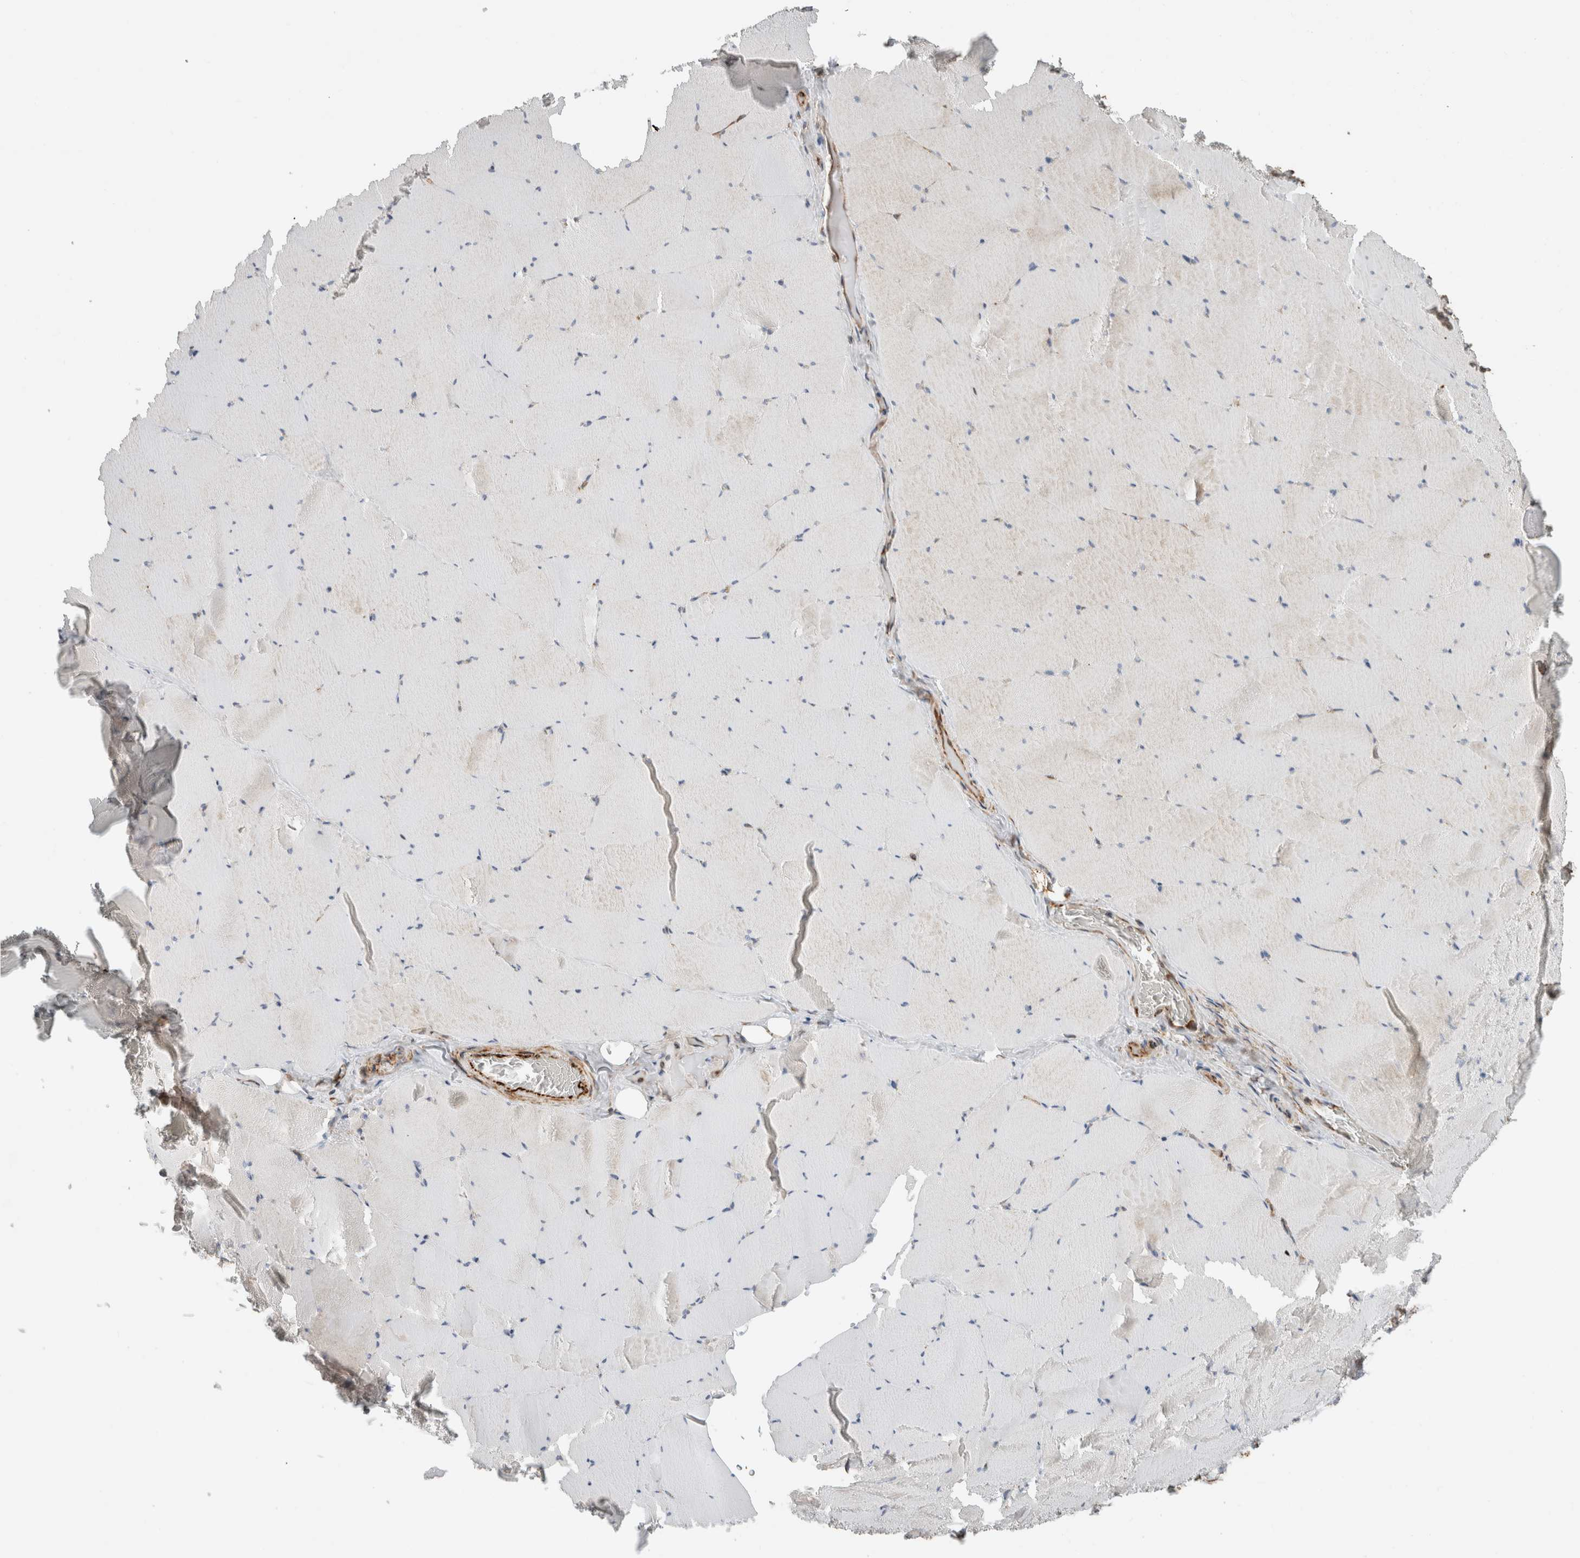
{"staining": {"intensity": "weak", "quantity": "<25%", "location": "cytoplasmic/membranous"}, "tissue": "skeletal muscle", "cell_type": "Myocytes", "image_type": "normal", "snomed": [{"axis": "morphology", "description": "Normal tissue, NOS"}, {"axis": "topography", "description": "Skeletal muscle"}], "caption": "The photomicrograph demonstrates no staining of myocytes in normal skeletal muscle. (Stains: DAB (3,3'-diaminobenzidine) immunohistochemistry with hematoxylin counter stain, Microscopy: brightfield microscopy at high magnification).", "gene": "LY86", "patient": {"sex": "male", "age": 62}}